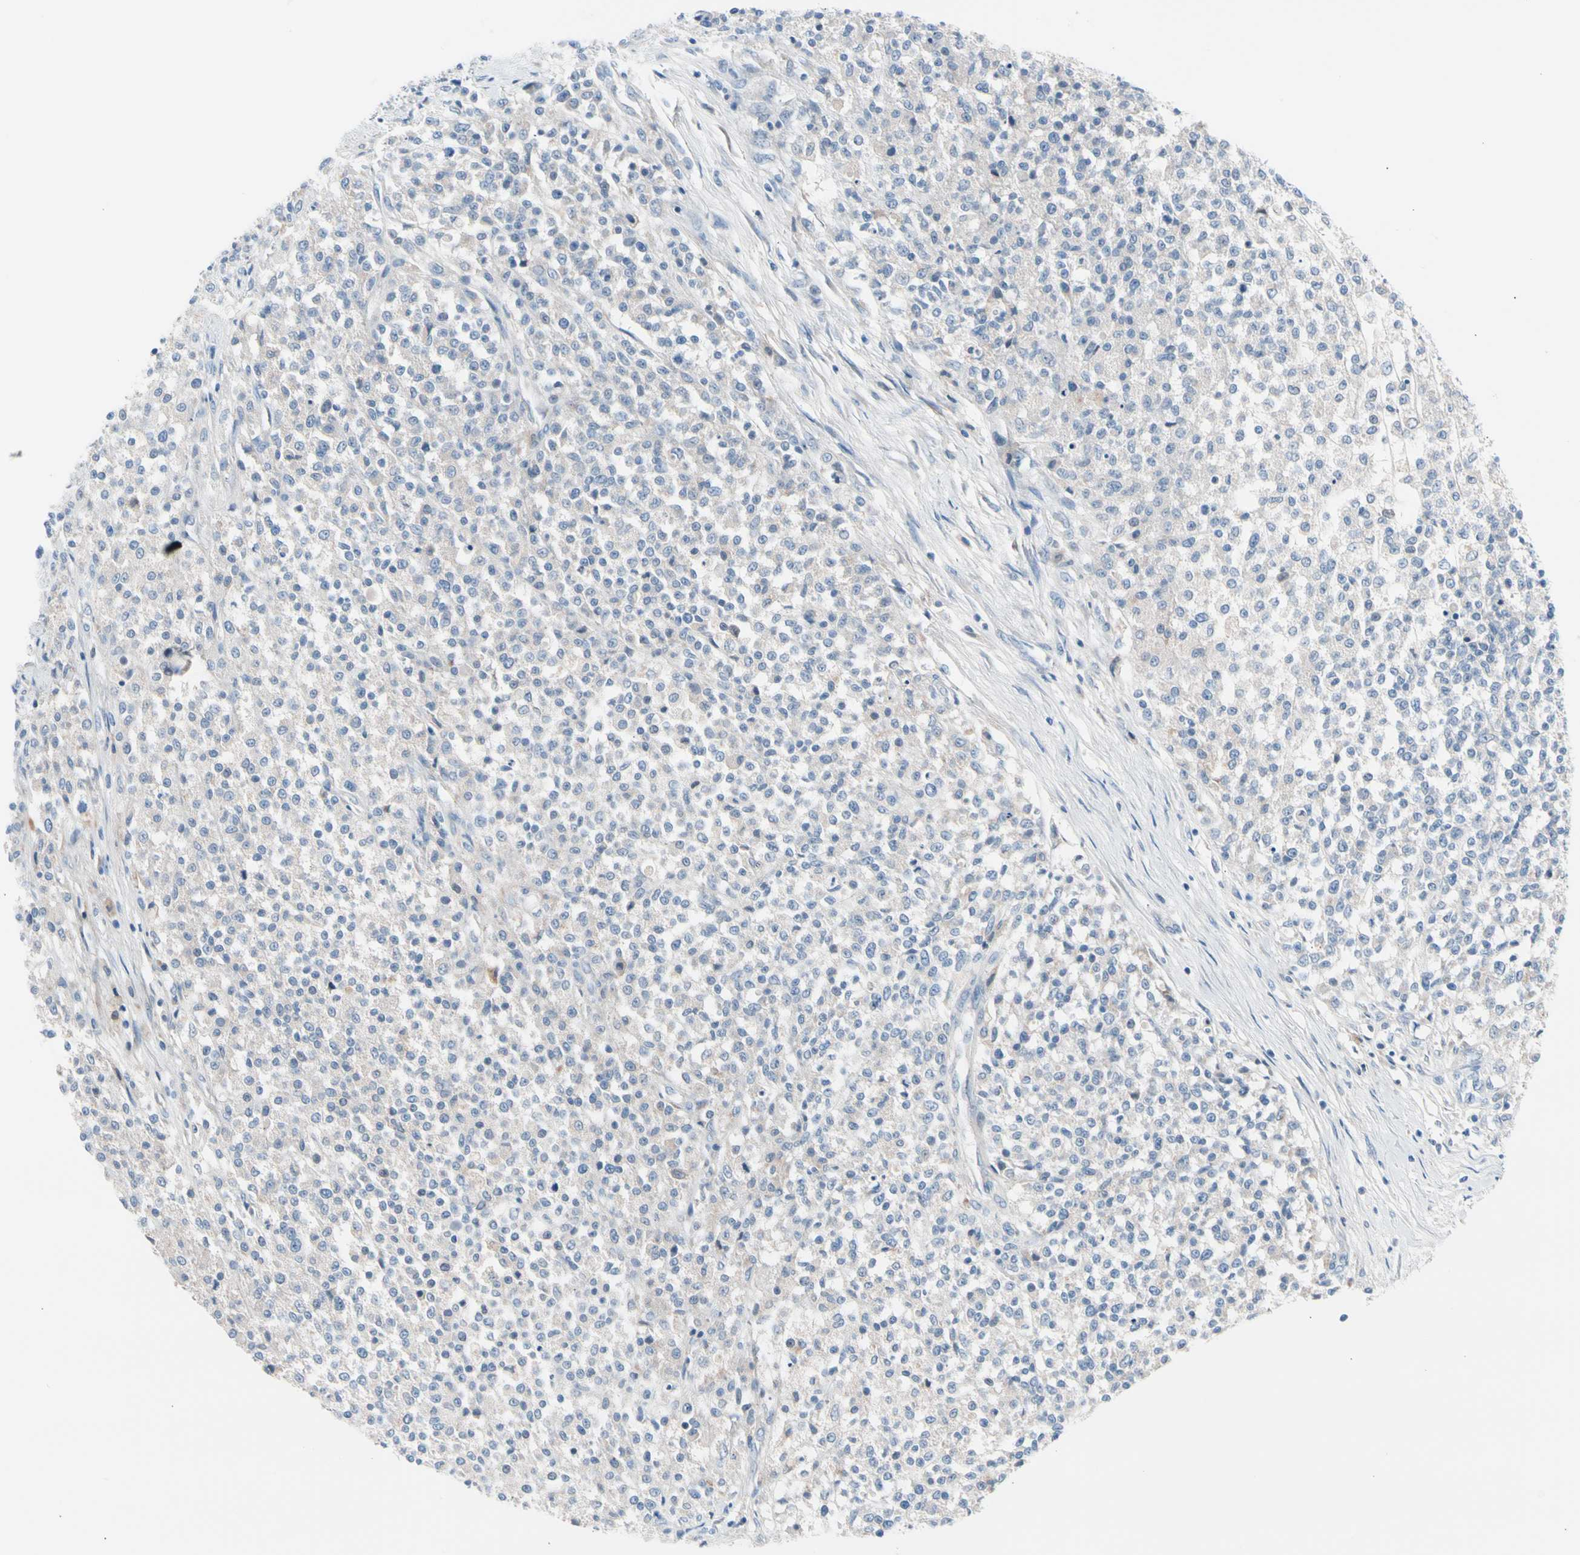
{"staining": {"intensity": "weak", "quantity": "<25%", "location": "cytoplasmic/membranous"}, "tissue": "testis cancer", "cell_type": "Tumor cells", "image_type": "cancer", "snomed": [{"axis": "morphology", "description": "Seminoma, NOS"}, {"axis": "topography", "description": "Testis"}], "caption": "Immunohistochemical staining of human seminoma (testis) shows no significant expression in tumor cells.", "gene": "CASQ1", "patient": {"sex": "male", "age": 59}}